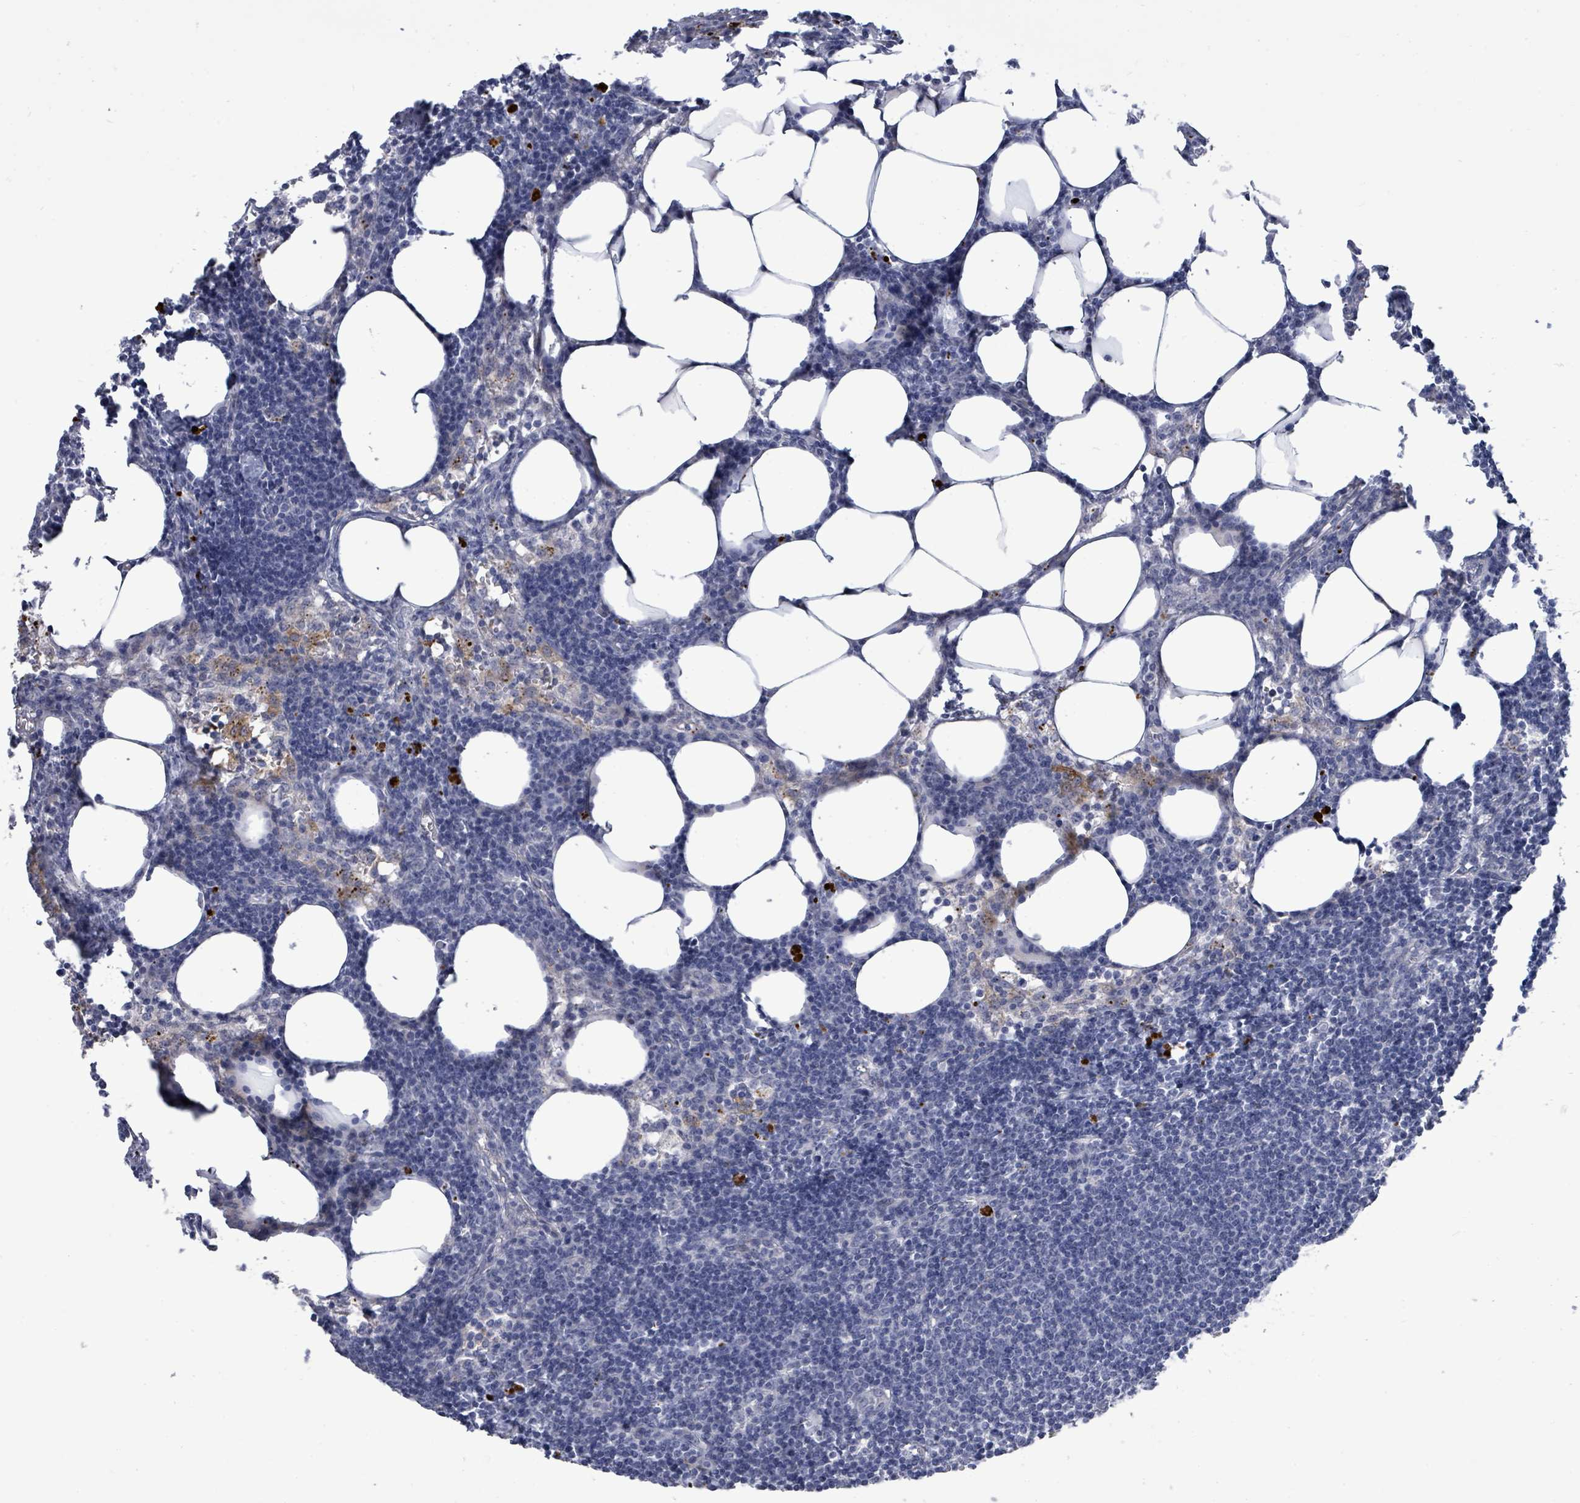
{"staining": {"intensity": "negative", "quantity": "none", "location": "none"}, "tissue": "lymph node", "cell_type": "Germinal center cells", "image_type": "normal", "snomed": [{"axis": "morphology", "description": "Normal tissue, NOS"}, {"axis": "topography", "description": "Lymph node"}], "caption": "Immunohistochemistry micrograph of normal human lymph node stained for a protein (brown), which displays no positivity in germinal center cells.", "gene": "CT45A10", "patient": {"sex": "female", "age": 30}}